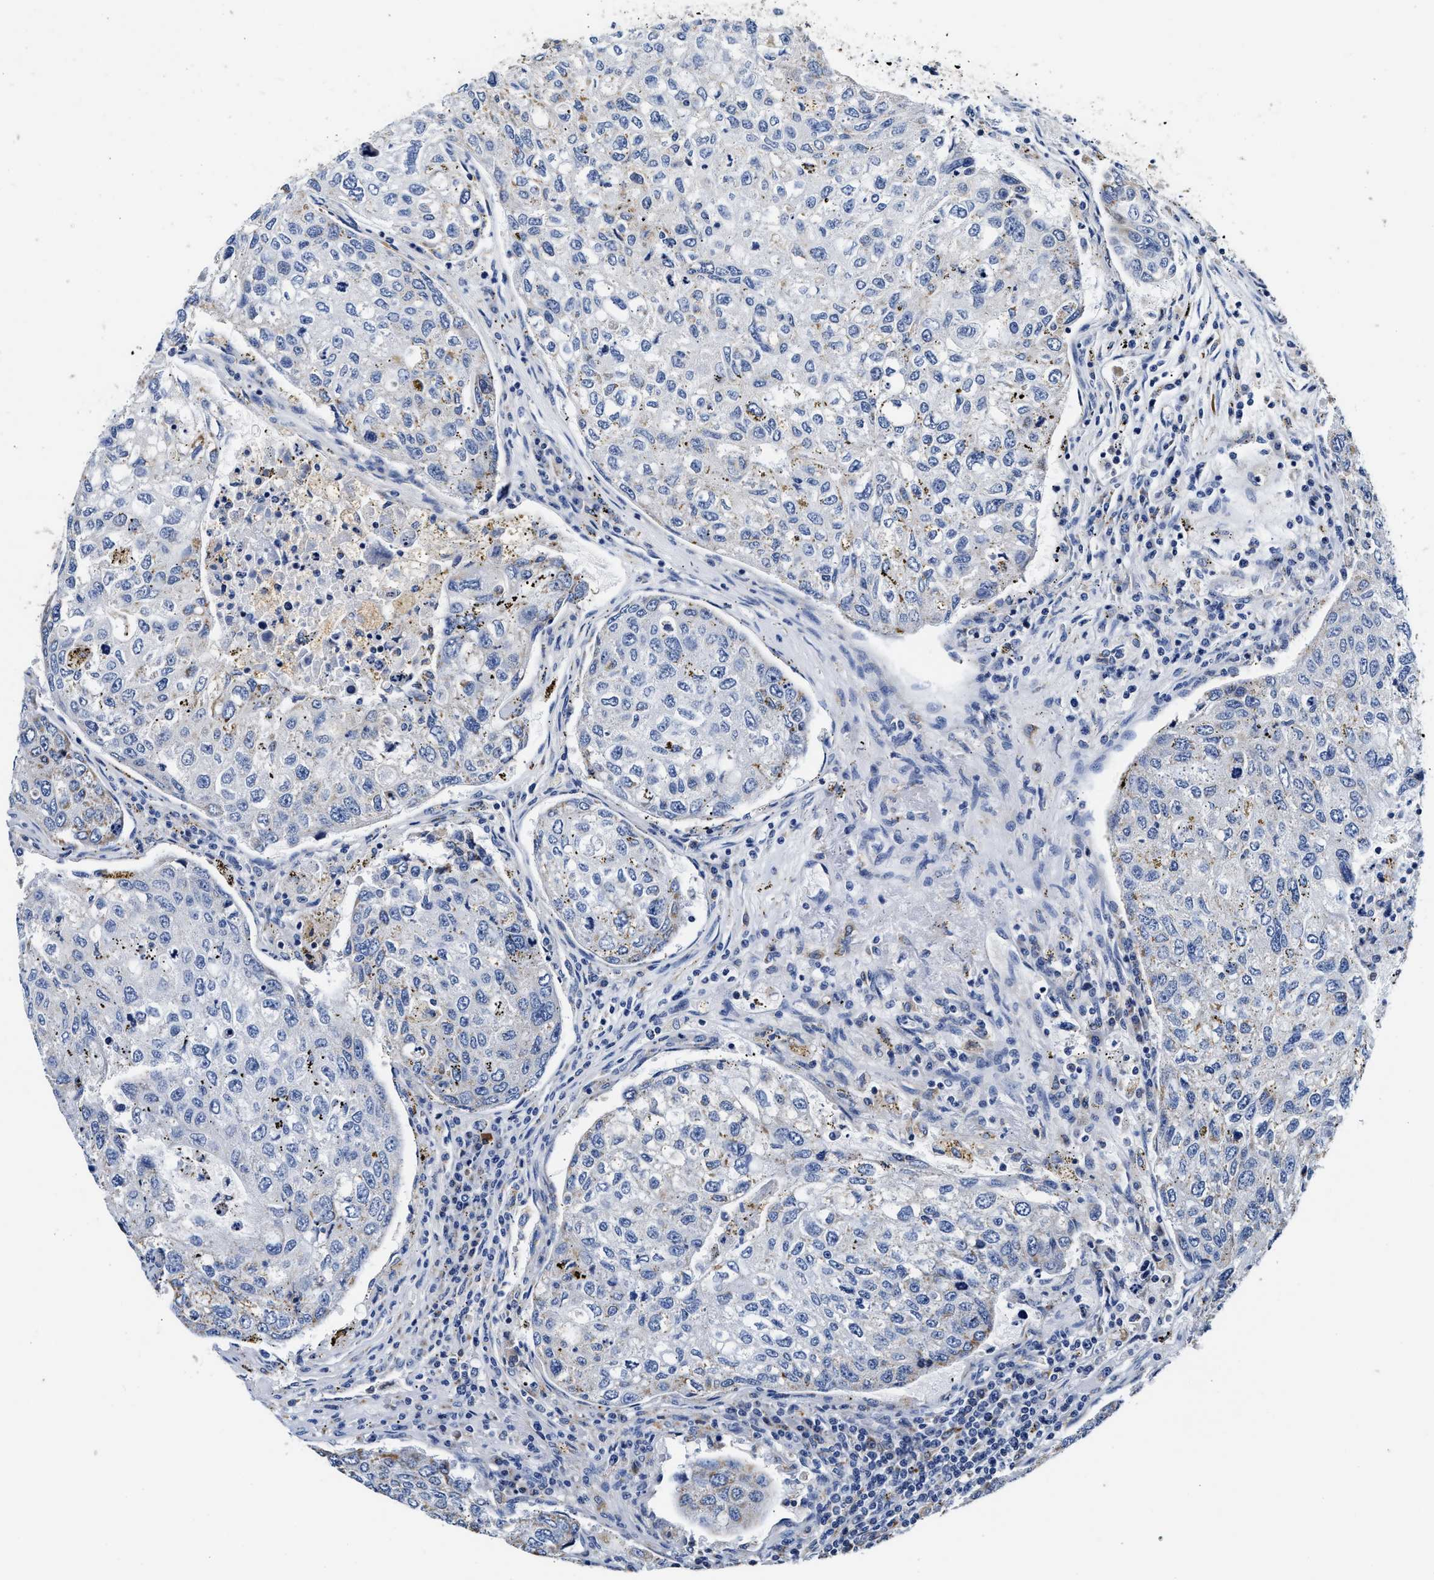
{"staining": {"intensity": "weak", "quantity": "<25%", "location": "cytoplasmic/membranous"}, "tissue": "urothelial cancer", "cell_type": "Tumor cells", "image_type": "cancer", "snomed": [{"axis": "morphology", "description": "Urothelial carcinoma, High grade"}, {"axis": "topography", "description": "Lymph node"}, {"axis": "topography", "description": "Urinary bladder"}], "caption": "Tumor cells are negative for brown protein staining in urothelial cancer.", "gene": "ACADVL", "patient": {"sex": "male", "age": 51}}